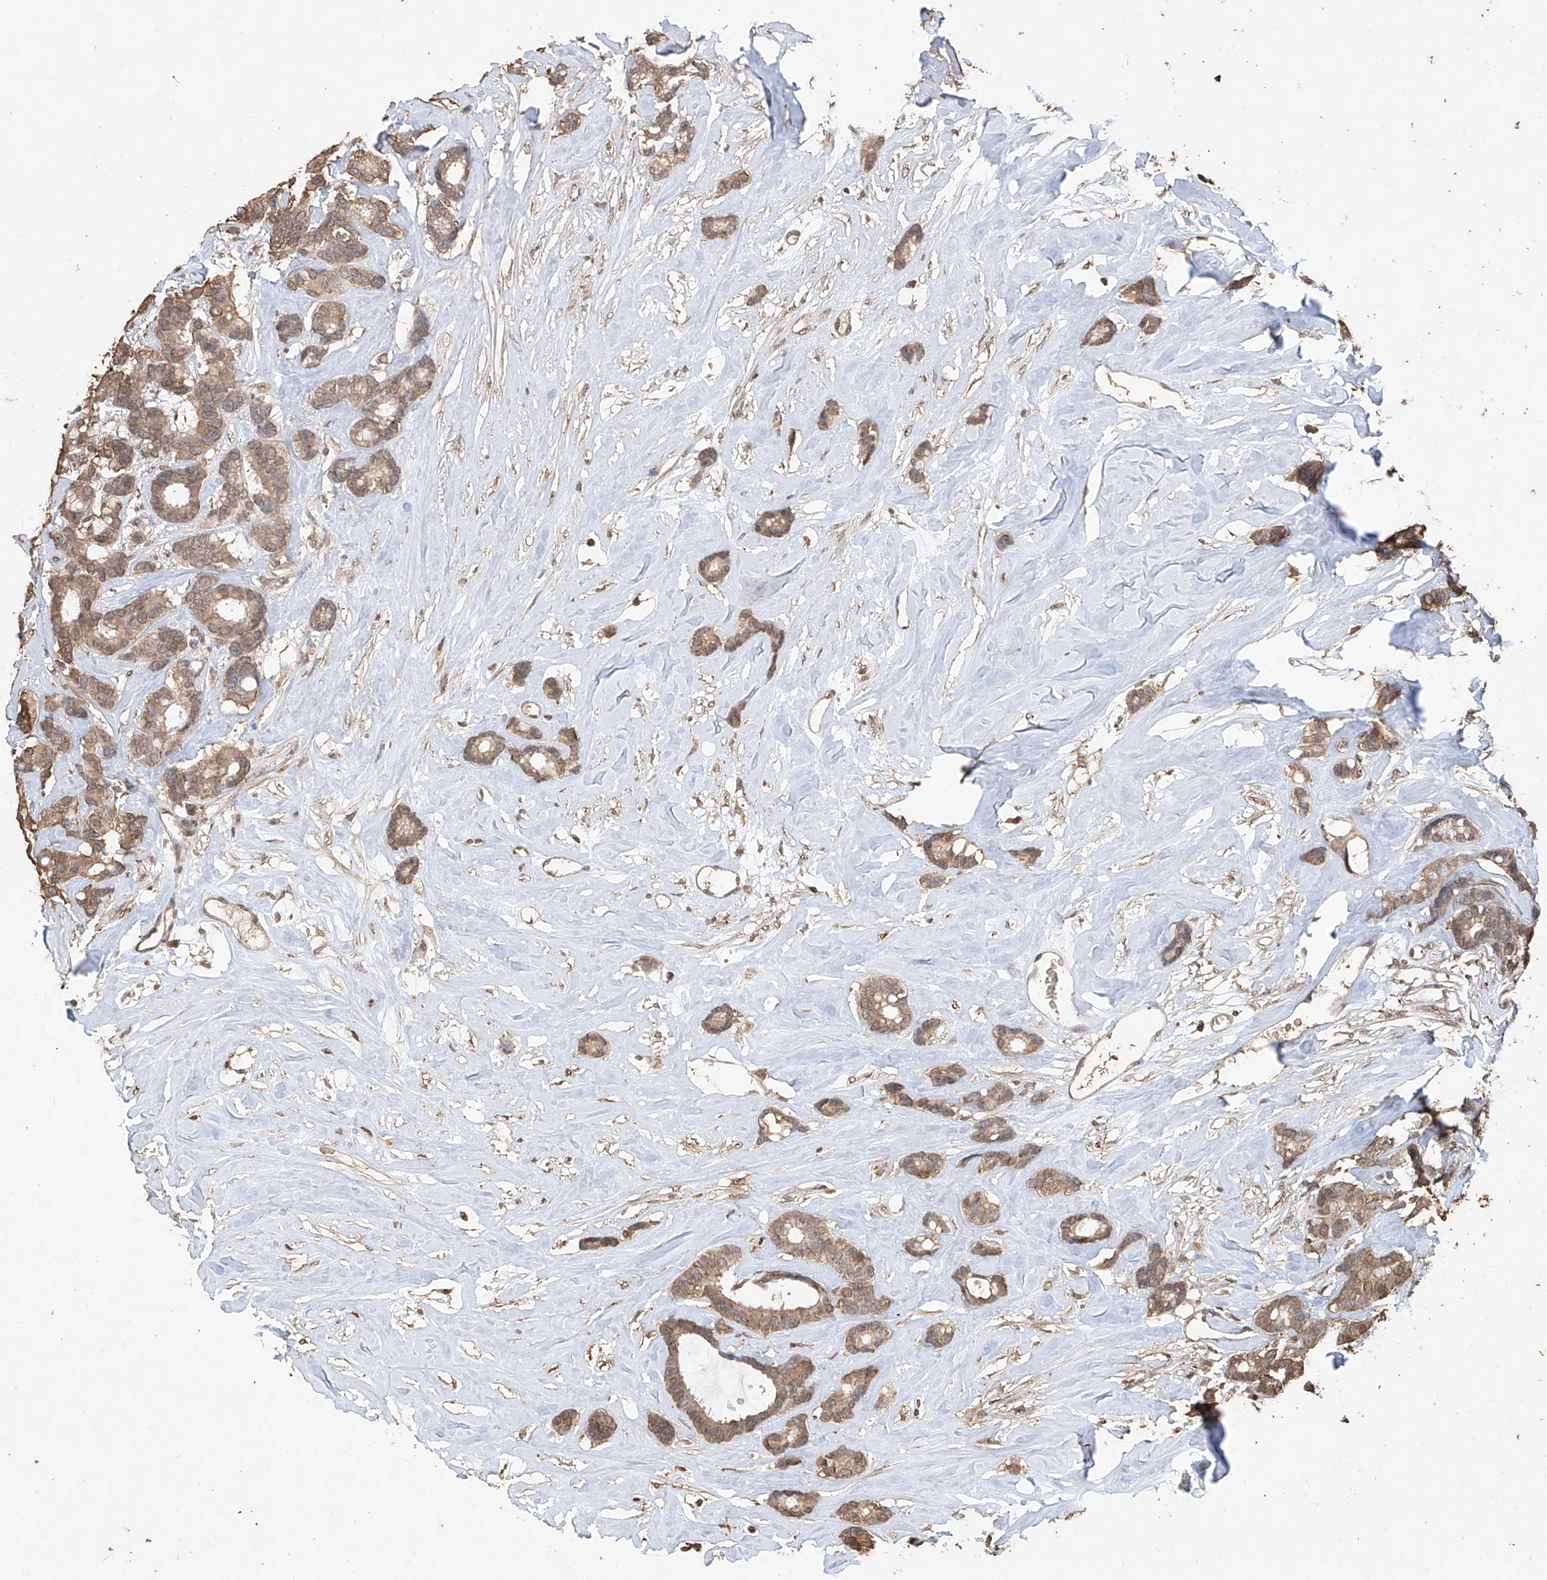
{"staining": {"intensity": "moderate", "quantity": ">75%", "location": "cytoplasmic/membranous,nuclear"}, "tissue": "breast cancer", "cell_type": "Tumor cells", "image_type": "cancer", "snomed": [{"axis": "morphology", "description": "Duct carcinoma"}, {"axis": "topography", "description": "Breast"}], "caption": "A histopathology image of human breast intraductal carcinoma stained for a protein shows moderate cytoplasmic/membranous and nuclear brown staining in tumor cells.", "gene": "ELOVL1", "patient": {"sex": "female", "age": 87}}